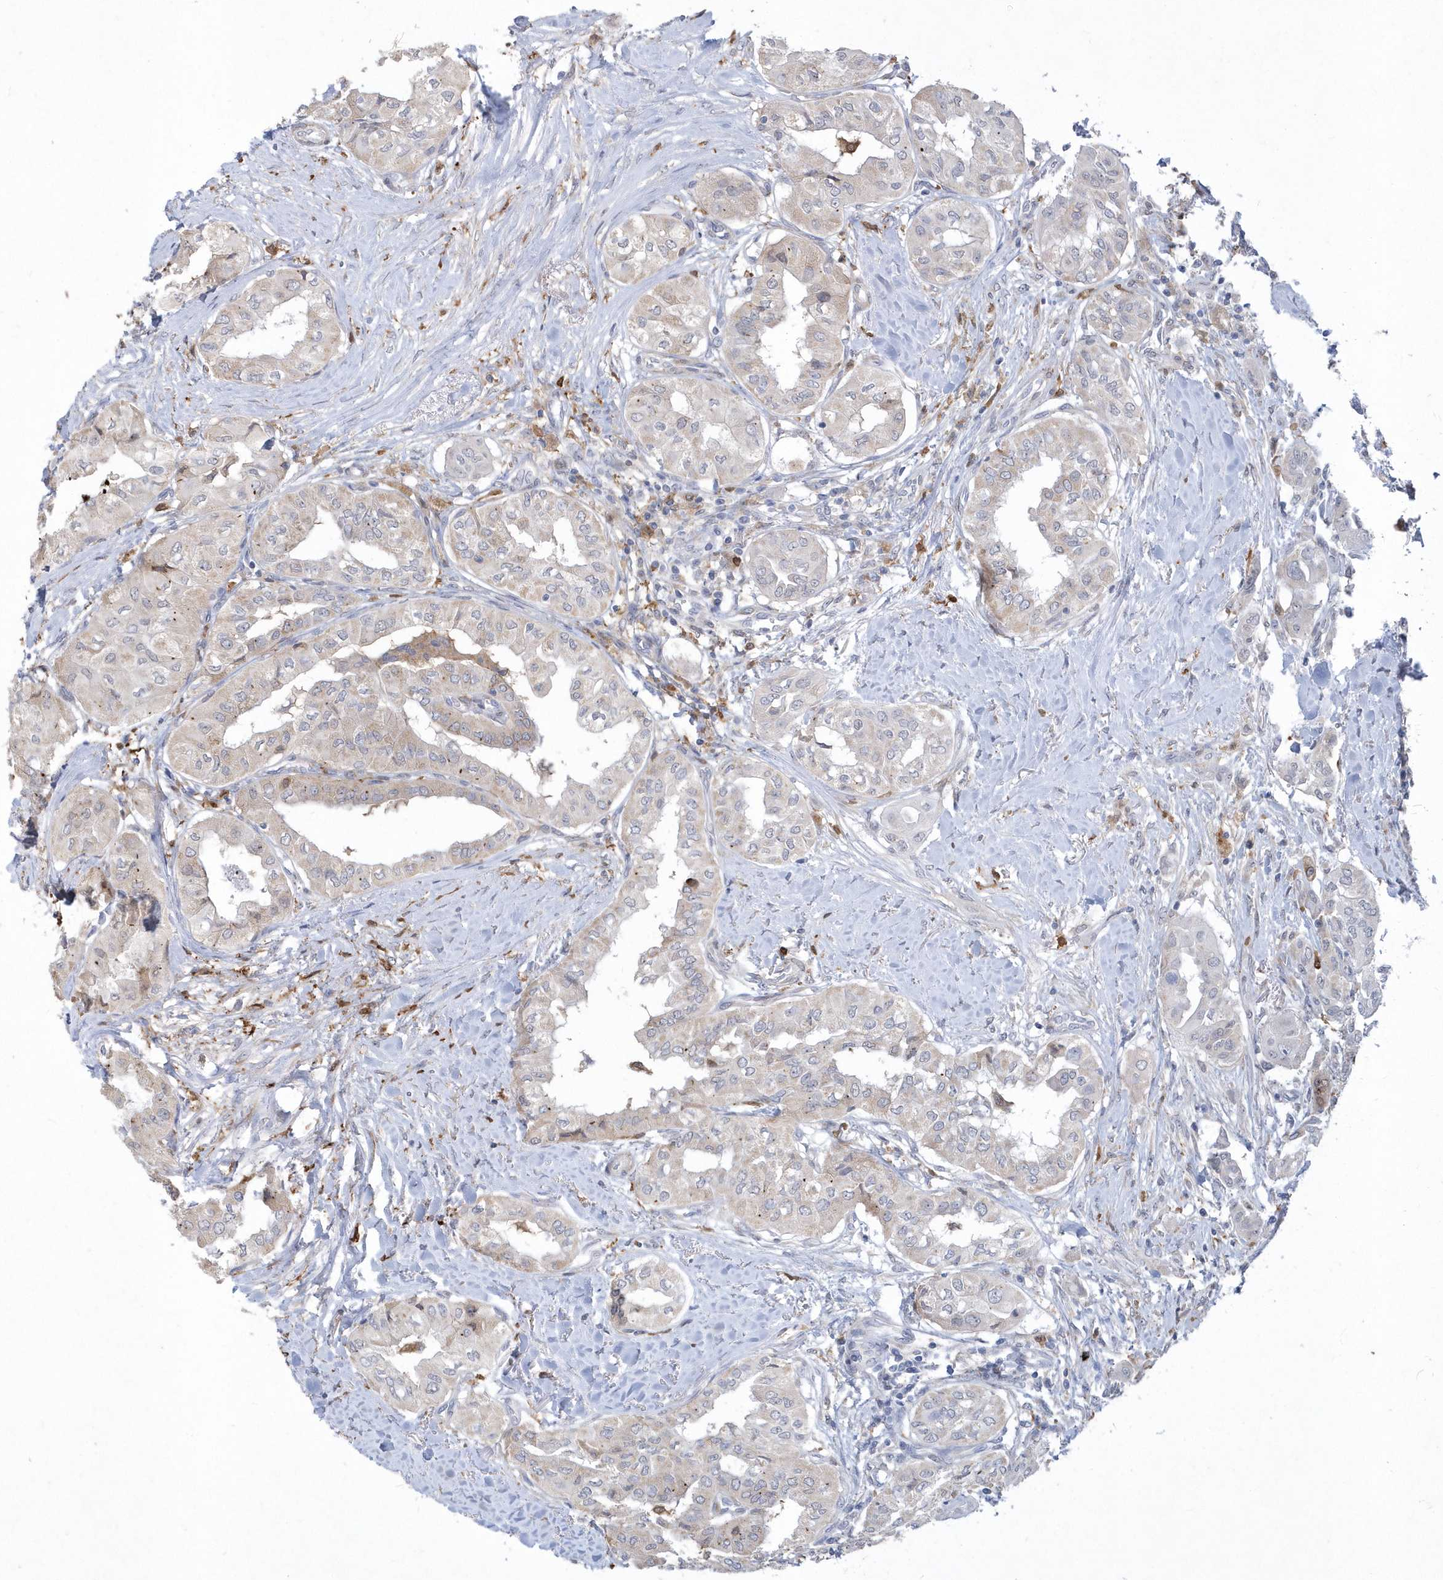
{"staining": {"intensity": "negative", "quantity": "none", "location": "none"}, "tissue": "thyroid cancer", "cell_type": "Tumor cells", "image_type": "cancer", "snomed": [{"axis": "morphology", "description": "Papillary adenocarcinoma, NOS"}, {"axis": "topography", "description": "Thyroid gland"}], "caption": "Tumor cells are negative for brown protein staining in thyroid cancer.", "gene": "TSPEAR", "patient": {"sex": "female", "age": 59}}